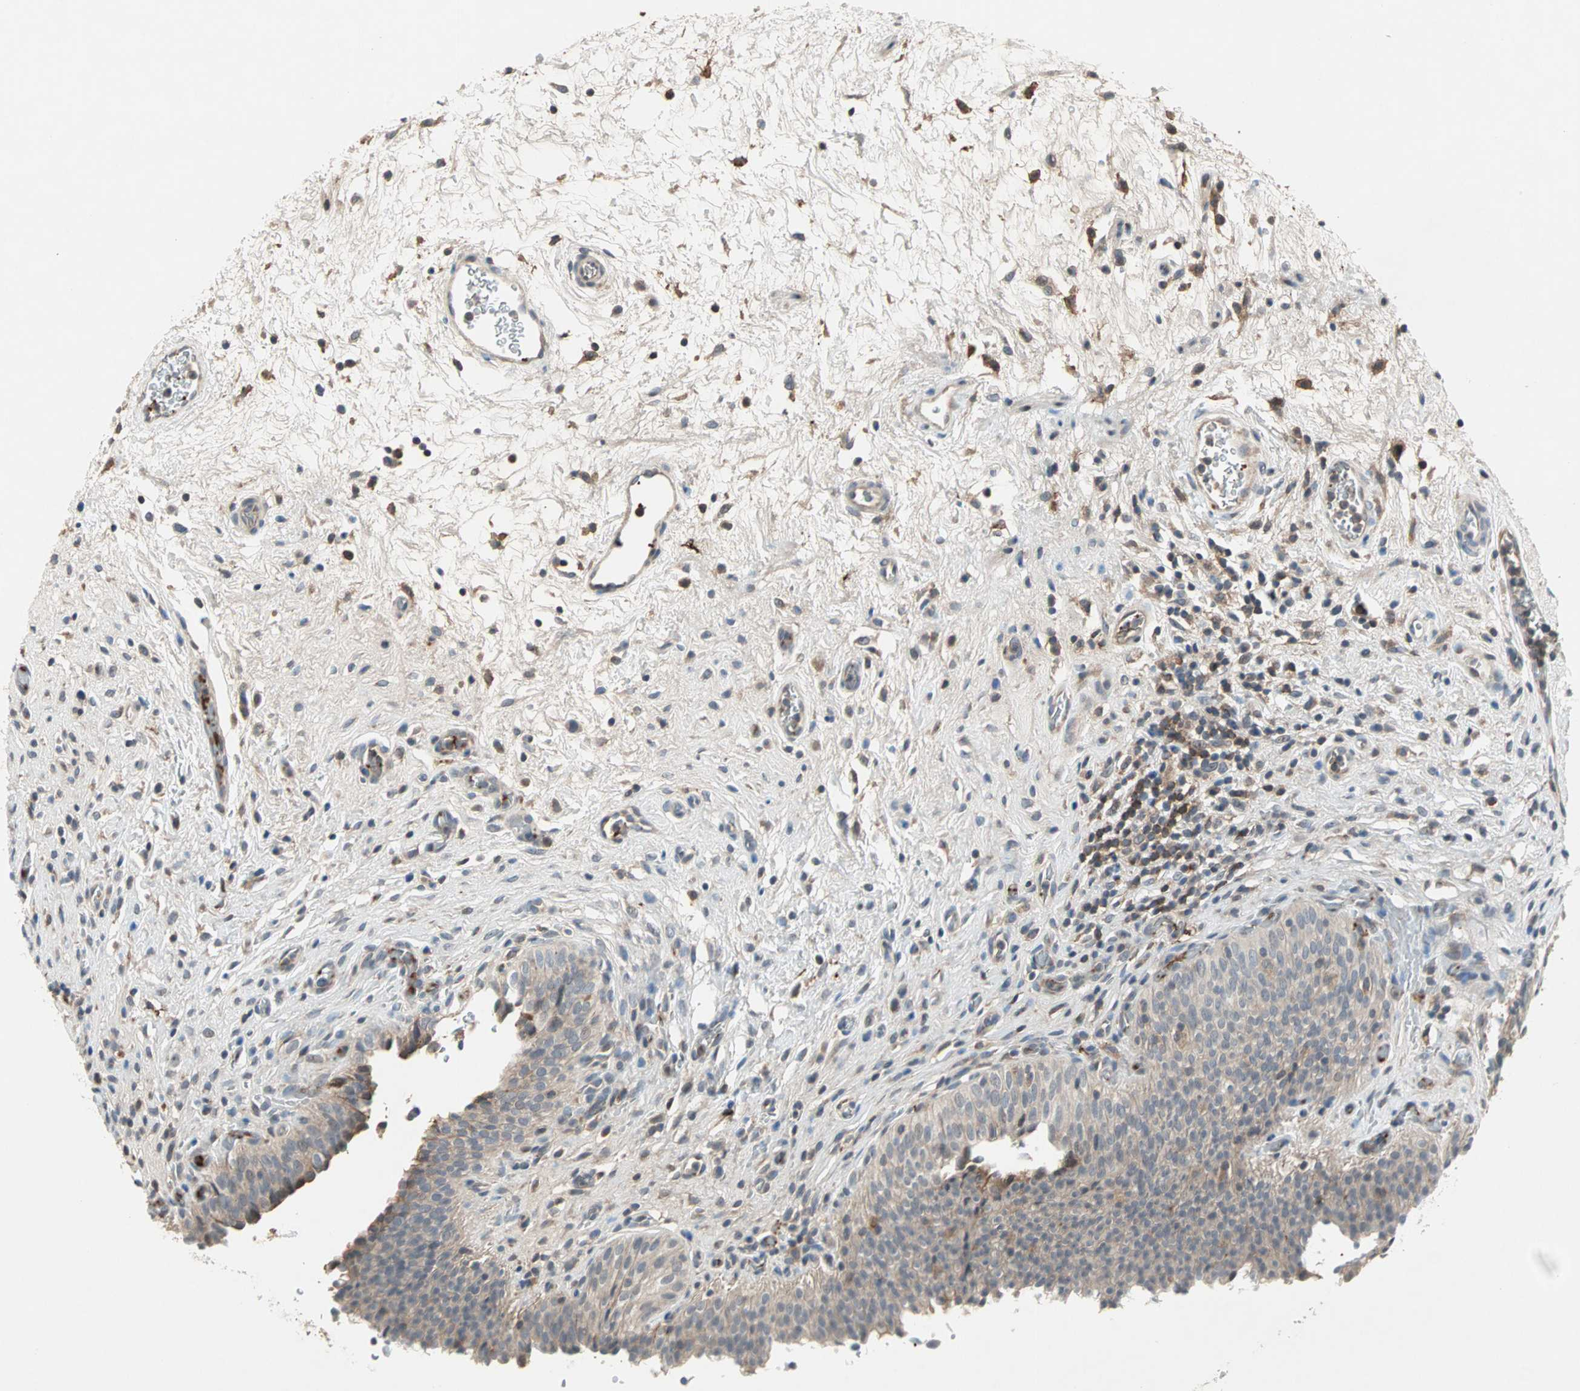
{"staining": {"intensity": "weak", "quantity": ">75%", "location": "cytoplasmic/membranous"}, "tissue": "urinary bladder", "cell_type": "Urothelial cells", "image_type": "normal", "snomed": [{"axis": "morphology", "description": "Normal tissue, NOS"}, {"axis": "topography", "description": "Urinary bladder"}], "caption": "High-power microscopy captured an immunohistochemistry (IHC) micrograph of benign urinary bladder, revealing weak cytoplasmic/membranous staining in about >75% of urothelial cells.", "gene": "PROS1", "patient": {"sex": "male", "age": 51}}